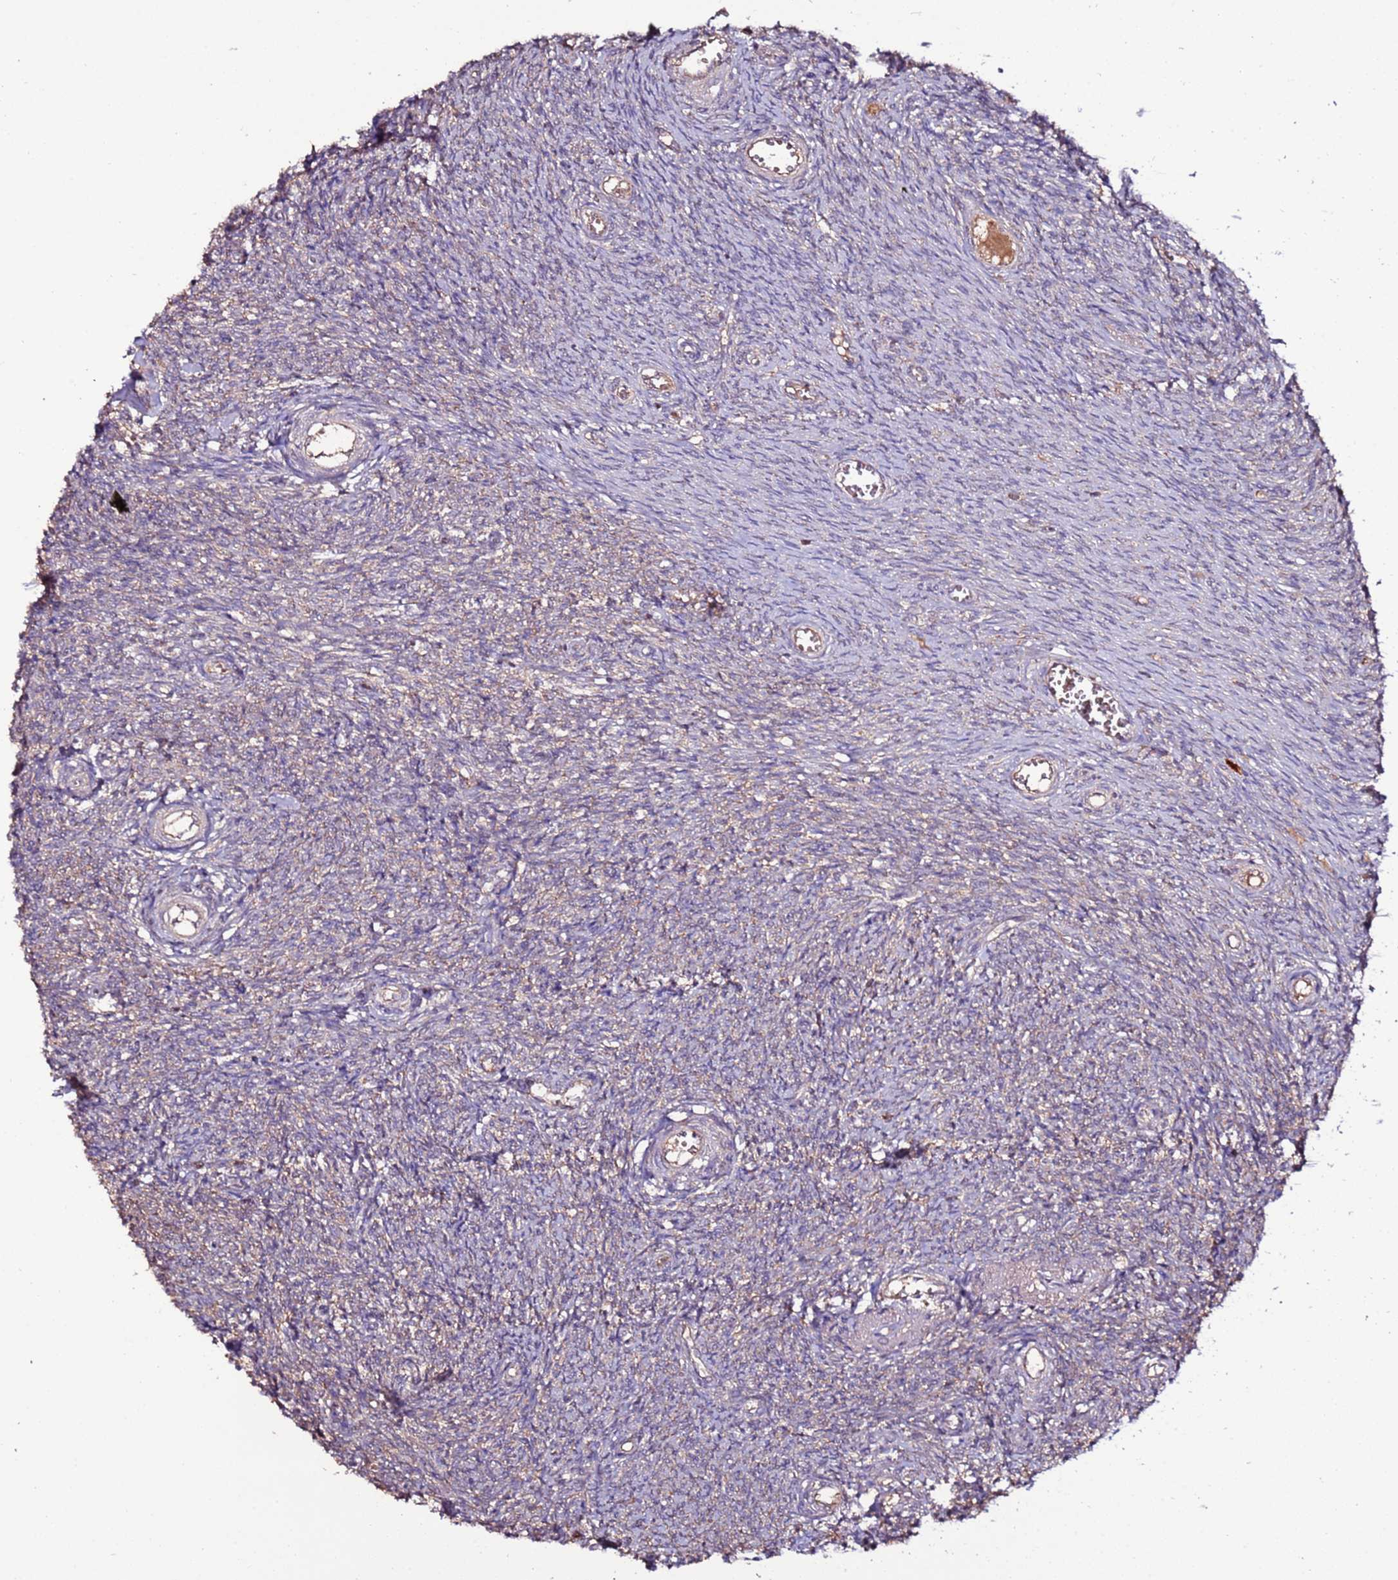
{"staining": {"intensity": "weak", "quantity": "25%-75%", "location": "cytoplasmic/membranous"}, "tissue": "ovary", "cell_type": "Ovarian stroma cells", "image_type": "normal", "snomed": [{"axis": "morphology", "description": "Normal tissue, NOS"}, {"axis": "topography", "description": "Ovary"}], "caption": "Ovary stained with immunohistochemistry displays weak cytoplasmic/membranous expression in approximately 25%-75% of ovarian stroma cells. (DAB = brown stain, brightfield microscopy at high magnification).", "gene": "RPS15A", "patient": {"sex": "female", "age": 44}}